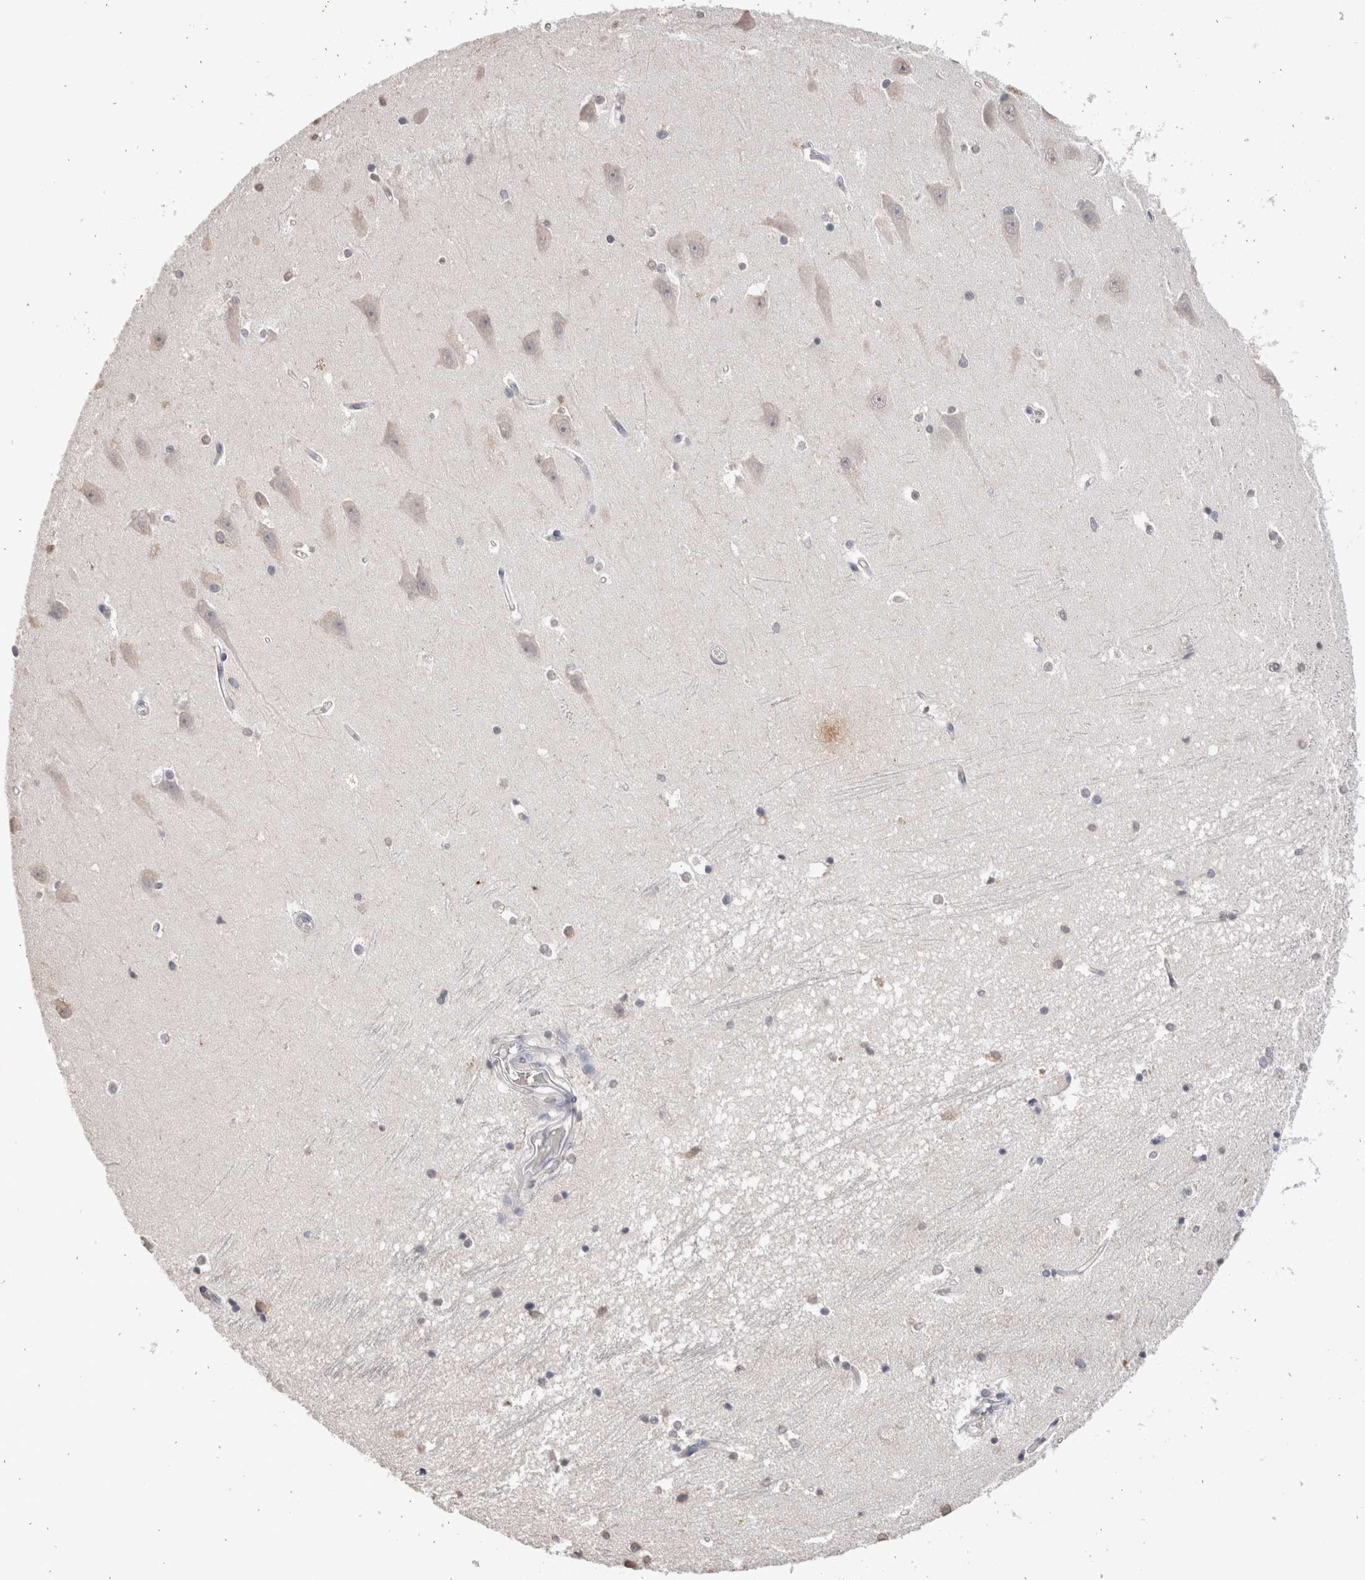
{"staining": {"intensity": "negative", "quantity": "none", "location": "none"}, "tissue": "hippocampus", "cell_type": "Glial cells", "image_type": "normal", "snomed": [{"axis": "morphology", "description": "Normal tissue, NOS"}, {"axis": "topography", "description": "Hippocampus"}], "caption": "Immunohistochemical staining of unremarkable hippocampus shows no significant positivity in glial cells.", "gene": "LGALS2", "patient": {"sex": "male", "age": 45}}